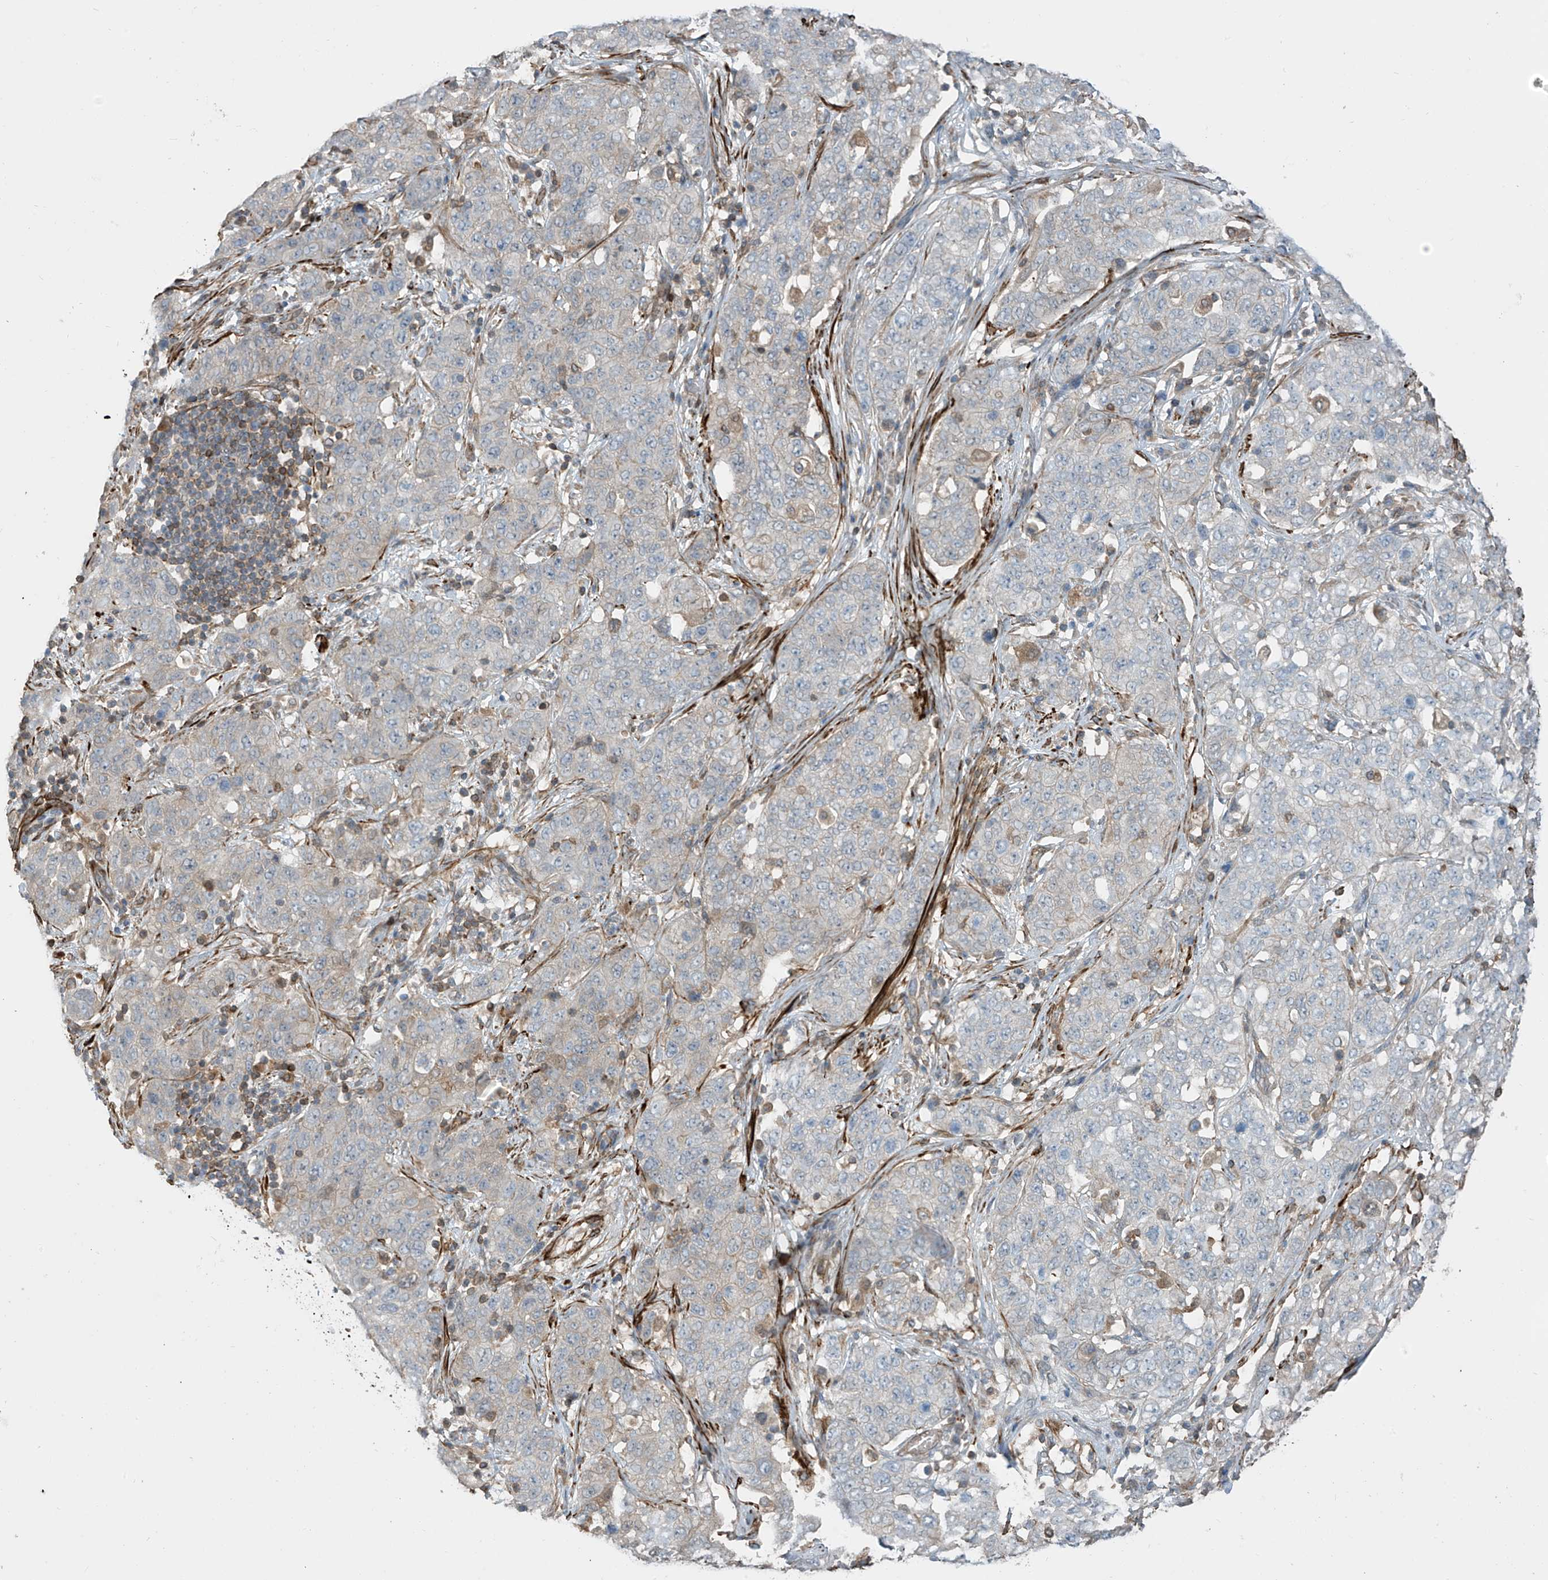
{"staining": {"intensity": "weak", "quantity": "<25%", "location": "cytoplasmic/membranous"}, "tissue": "stomach cancer", "cell_type": "Tumor cells", "image_type": "cancer", "snomed": [{"axis": "morphology", "description": "Normal tissue, NOS"}, {"axis": "morphology", "description": "Adenocarcinoma, NOS"}, {"axis": "topography", "description": "Lymph node"}, {"axis": "topography", "description": "Stomach"}], "caption": "IHC histopathology image of adenocarcinoma (stomach) stained for a protein (brown), which reveals no expression in tumor cells.", "gene": "SH3BGRL3", "patient": {"sex": "male", "age": 48}}